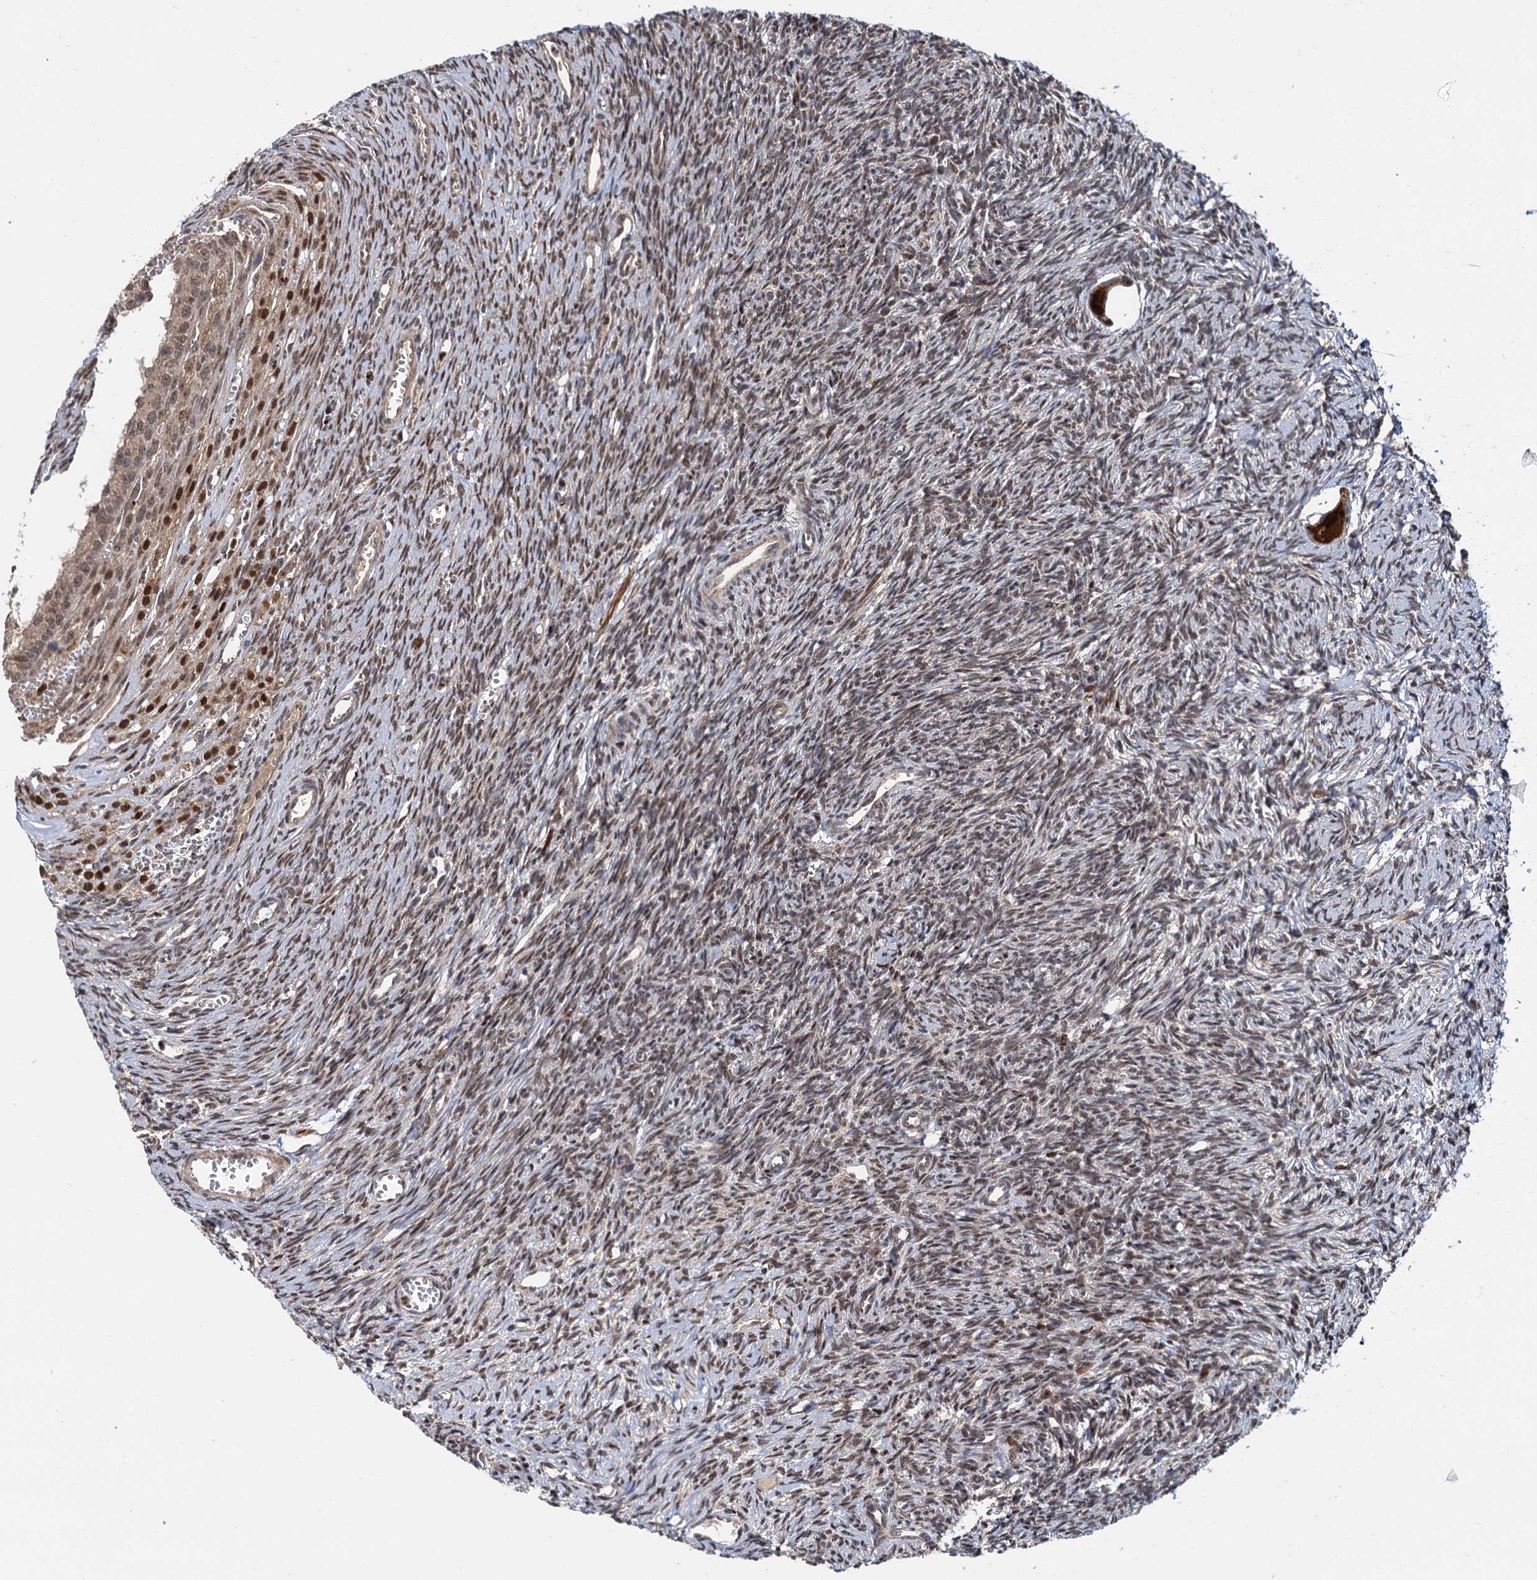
{"staining": {"intensity": "strong", "quantity": ">75%", "location": "cytoplasmic/membranous"}, "tissue": "ovary", "cell_type": "Follicle cells", "image_type": "normal", "snomed": [{"axis": "morphology", "description": "Normal tissue, NOS"}, {"axis": "topography", "description": "Ovary"}], "caption": "High-magnification brightfield microscopy of normal ovary stained with DAB (3,3'-diaminobenzidine) (brown) and counterstained with hematoxylin (blue). follicle cells exhibit strong cytoplasmic/membranous expression is appreciated in about>75% of cells.", "gene": "GAL3ST4", "patient": {"sex": "female", "age": 39}}